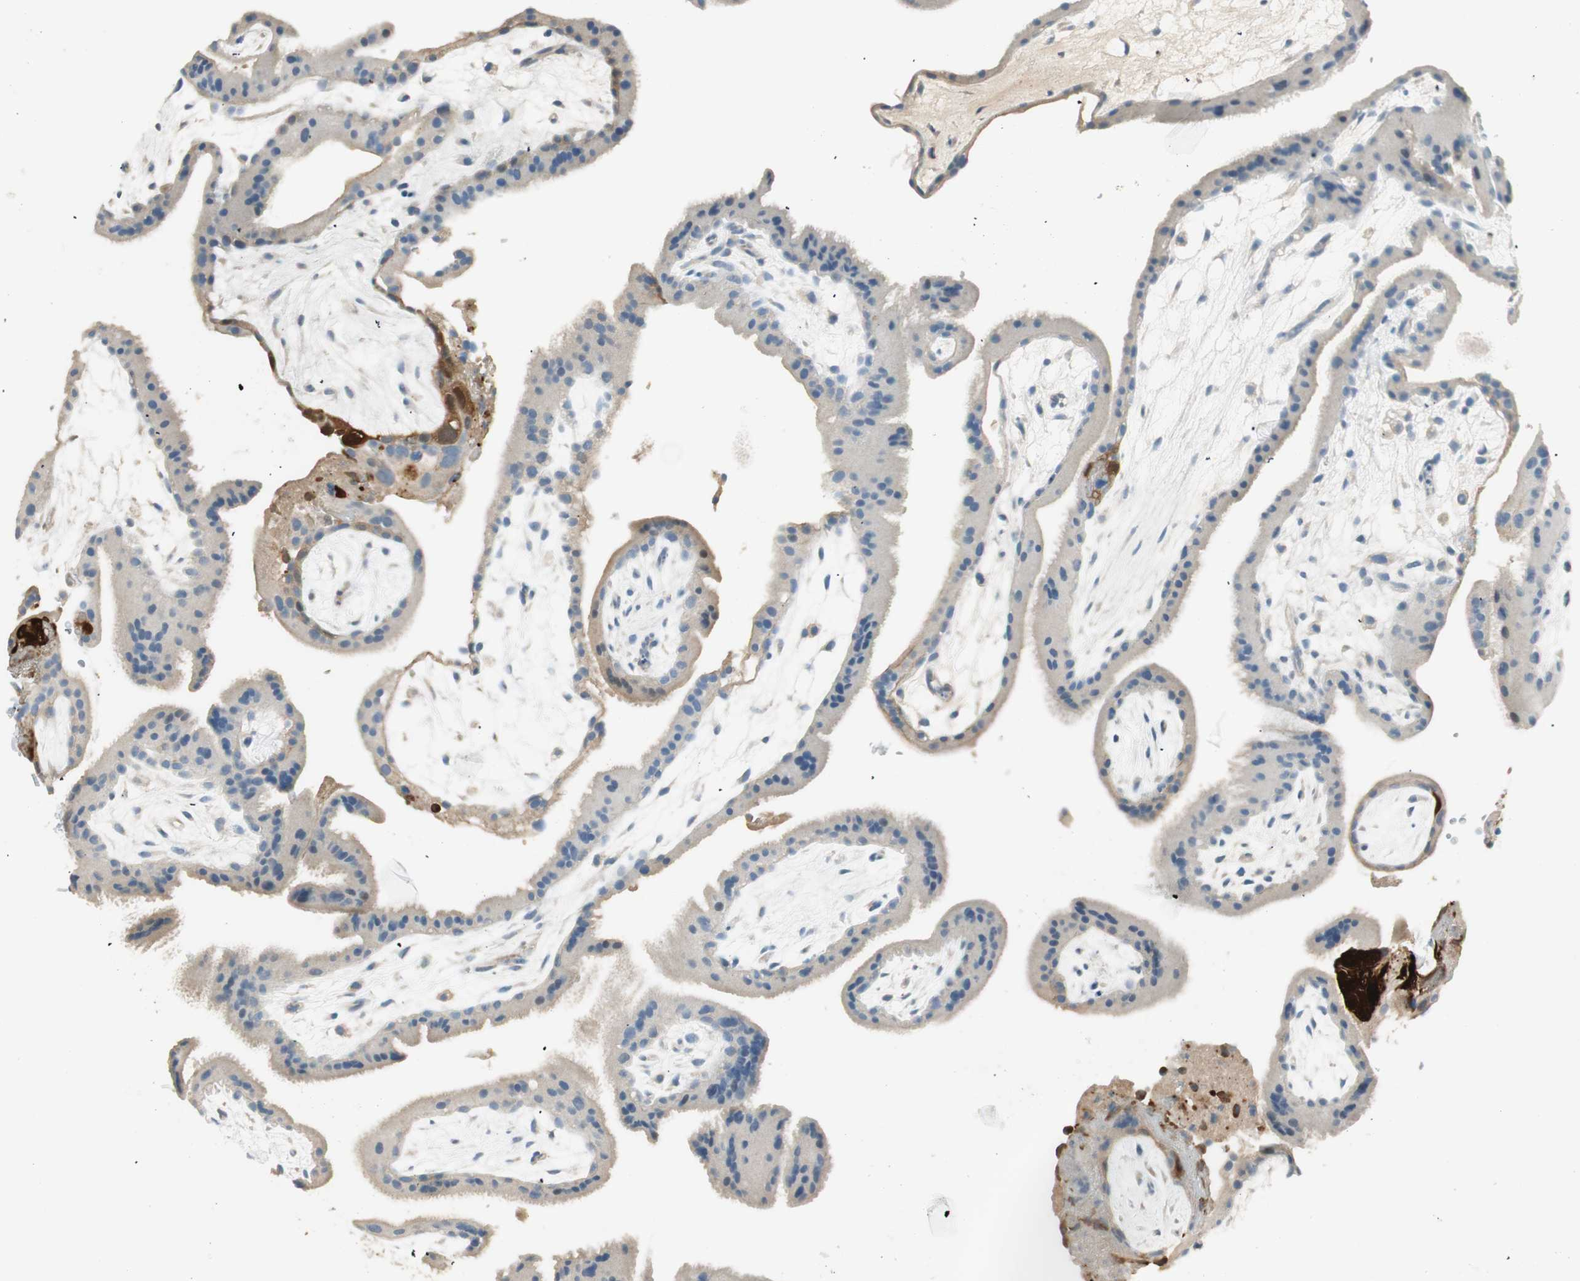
{"staining": {"intensity": "weak", "quantity": "25%-75%", "location": "cytoplasmic/membranous"}, "tissue": "placenta", "cell_type": "Decidual cells", "image_type": "normal", "snomed": [{"axis": "morphology", "description": "Normal tissue, NOS"}, {"axis": "topography", "description": "Placenta"}], "caption": "Protein expression analysis of unremarkable placenta demonstrates weak cytoplasmic/membranous positivity in about 25%-75% of decidual cells. Nuclei are stained in blue.", "gene": "HPGD", "patient": {"sex": "female", "age": 19}}